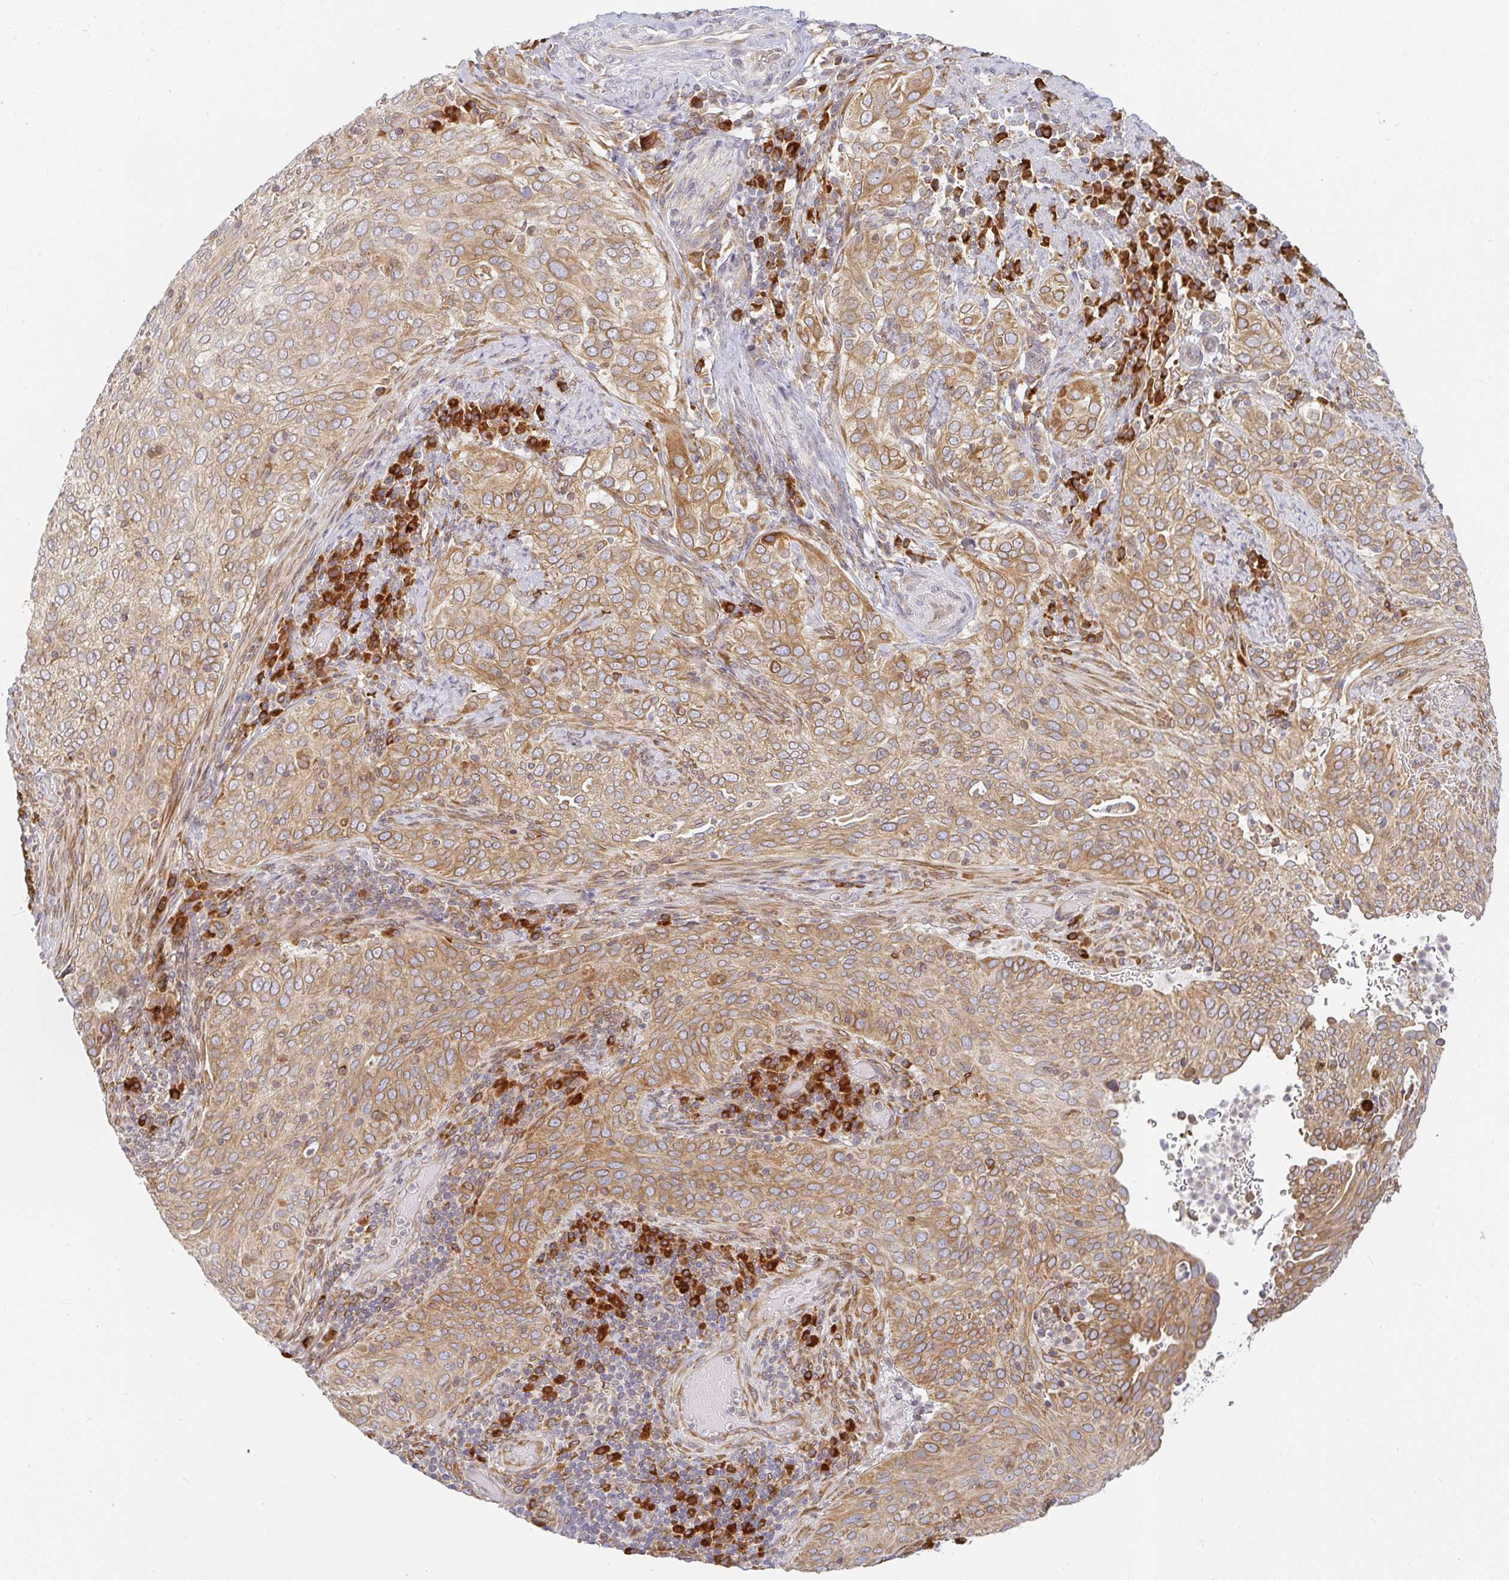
{"staining": {"intensity": "moderate", "quantity": ">75%", "location": "cytoplasmic/membranous"}, "tissue": "cervical cancer", "cell_type": "Tumor cells", "image_type": "cancer", "snomed": [{"axis": "morphology", "description": "Squamous cell carcinoma, NOS"}, {"axis": "topography", "description": "Cervix"}], "caption": "Cervical cancer stained for a protein (brown) demonstrates moderate cytoplasmic/membranous positive positivity in approximately >75% of tumor cells.", "gene": "DERL2", "patient": {"sex": "female", "age": 38}}